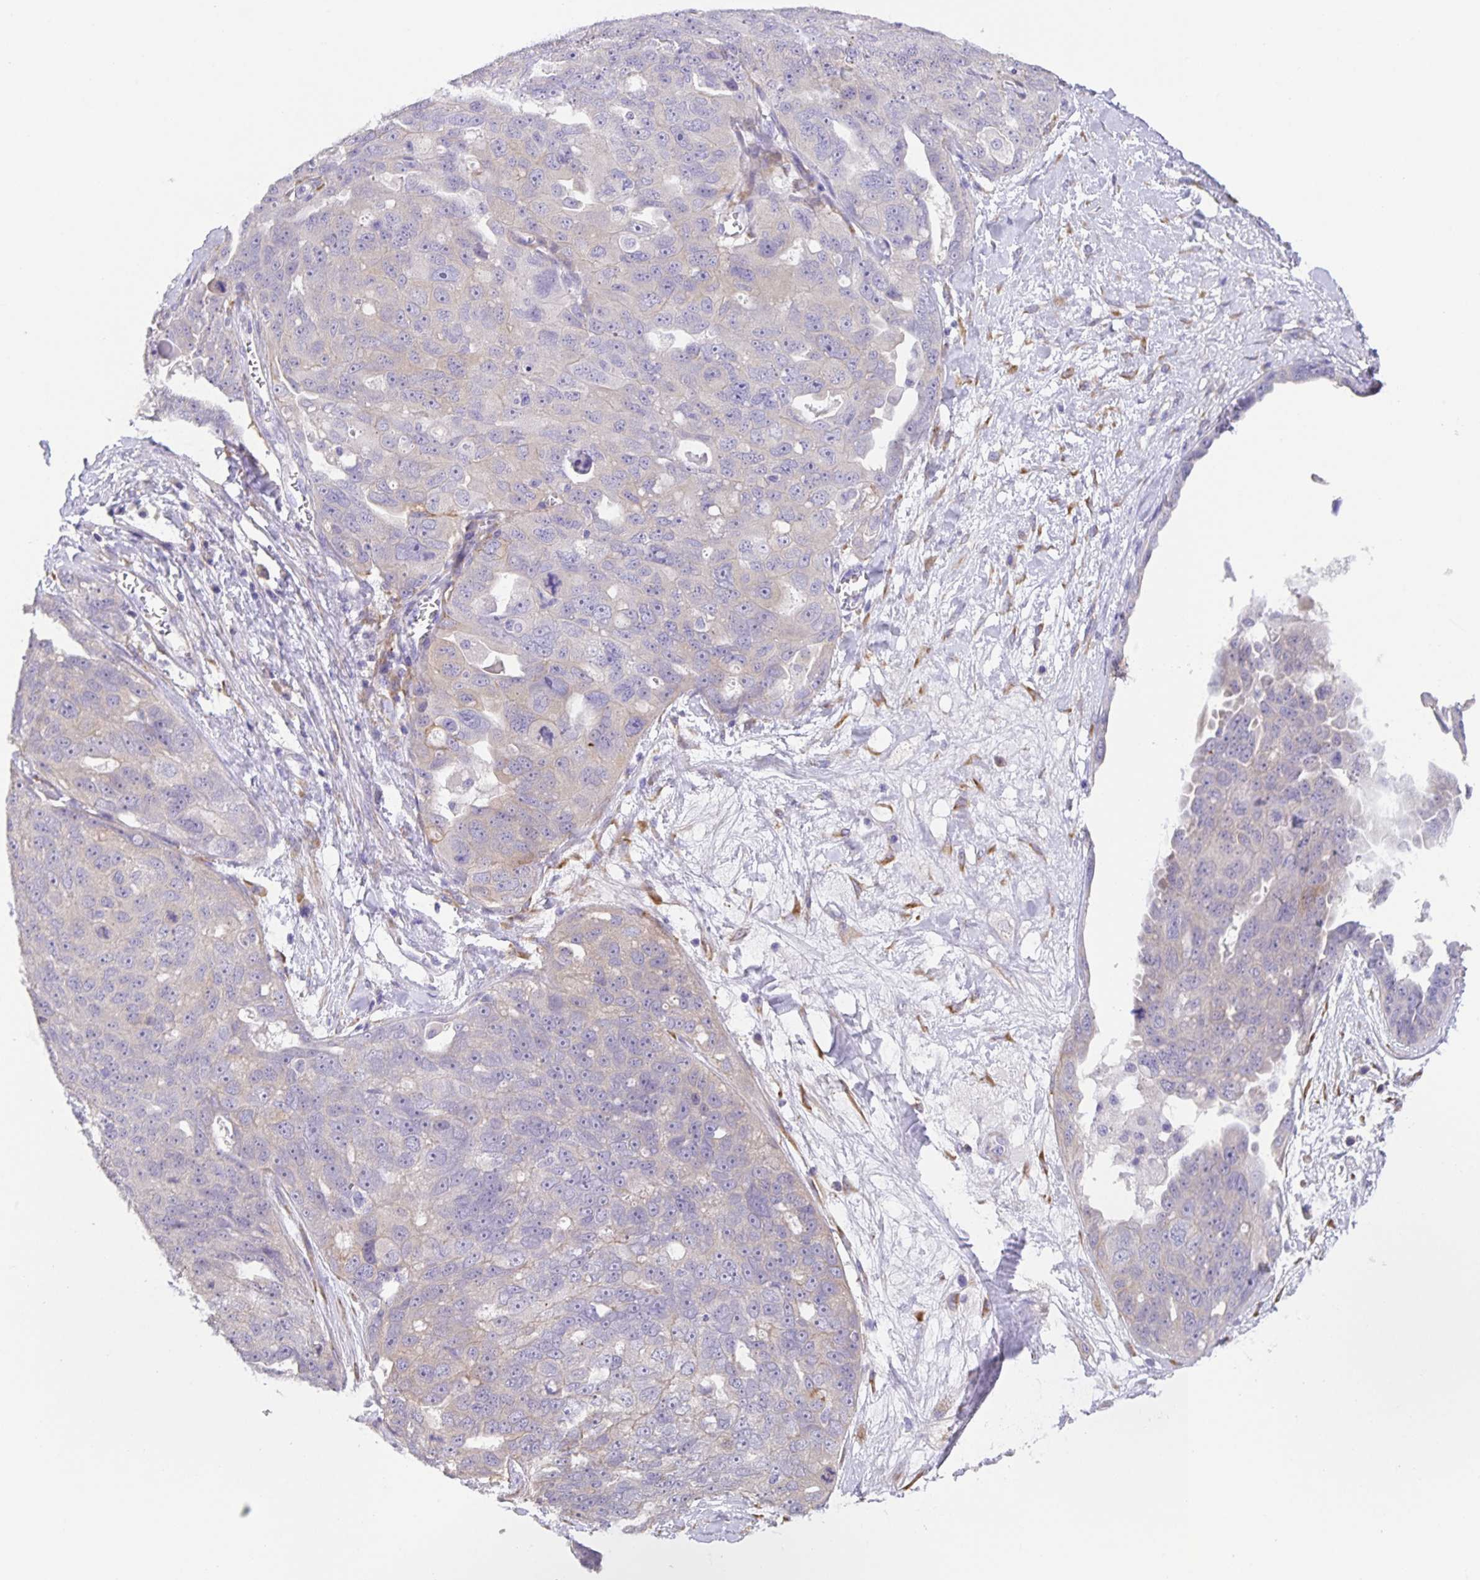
{"staining": {"intensity": "negative", "quantity": "none", "location": "none"}, "tissue": "ovarian cancer", "cell_type": "Tumor cells", "image_type": "cancer", "snomed": [{"axis": "morphology", "description": "Carcinoma, endometroid"}, {"axis": "topography", "description": "Ovary"}], "caption": "Image shows no significant protein staining in tumor cells of ovarian cancer.", "gene": "PRR36", "patient": {"sex": "female", "age": 70}}